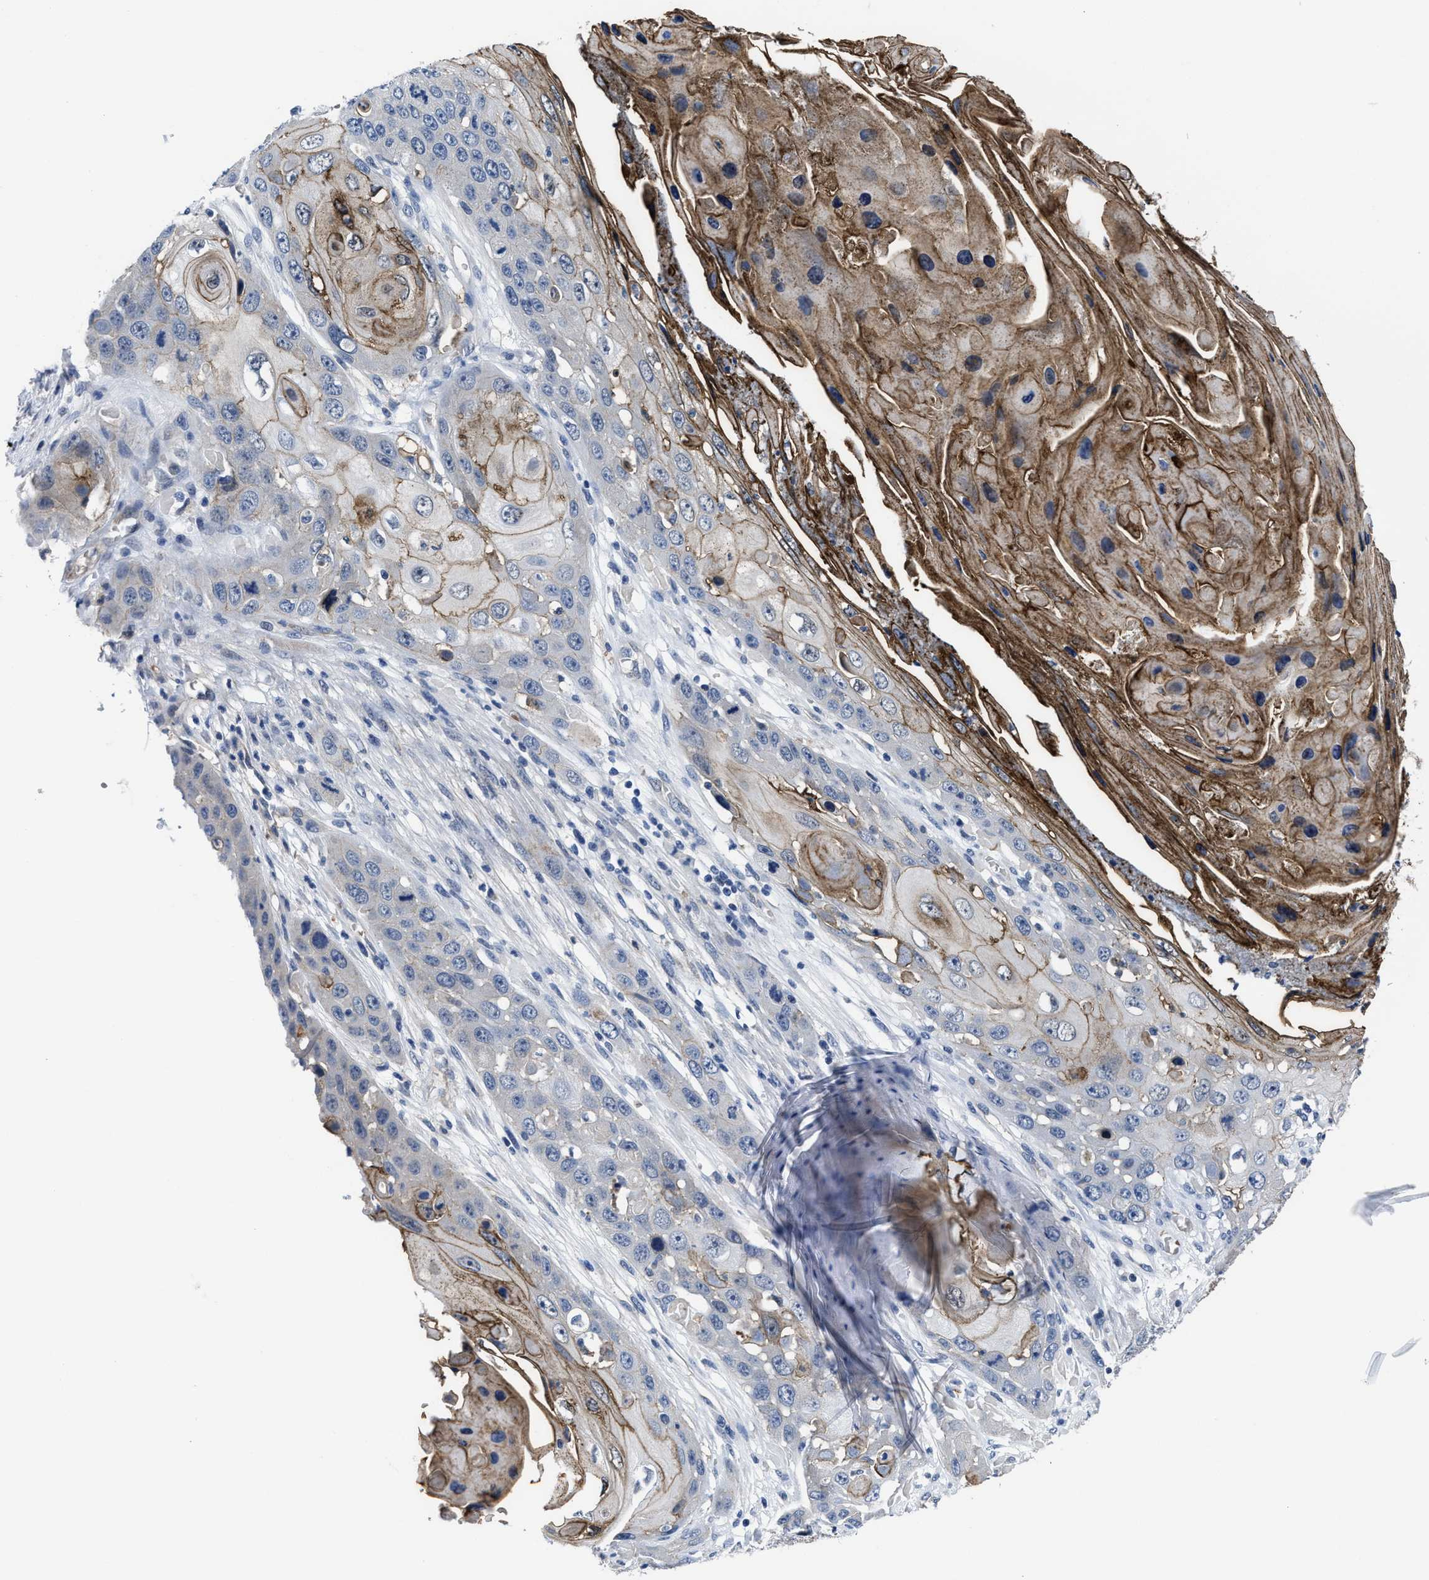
{"staining": {"intensity": "moderate", "quantity": "25%-75%", "location": "cytoplasmic/membranous"}, "tissue": "skin cancer", "cell_type": "Tumor cells", "image_type": "cancer", "snomed": [{"axis": "morphology", "description": "Squamous cell carcinoma, NOS"}, {"axis": "topography", "description": "Skin"}], "caption": "This is an image of IHC staining of skin squamous cell carcinoma, which shows moderate staining in the cytoplasmic/membranous of tumor cells.", "gene": "GHITM", "patient": {"sex": "male", "age": 55}}